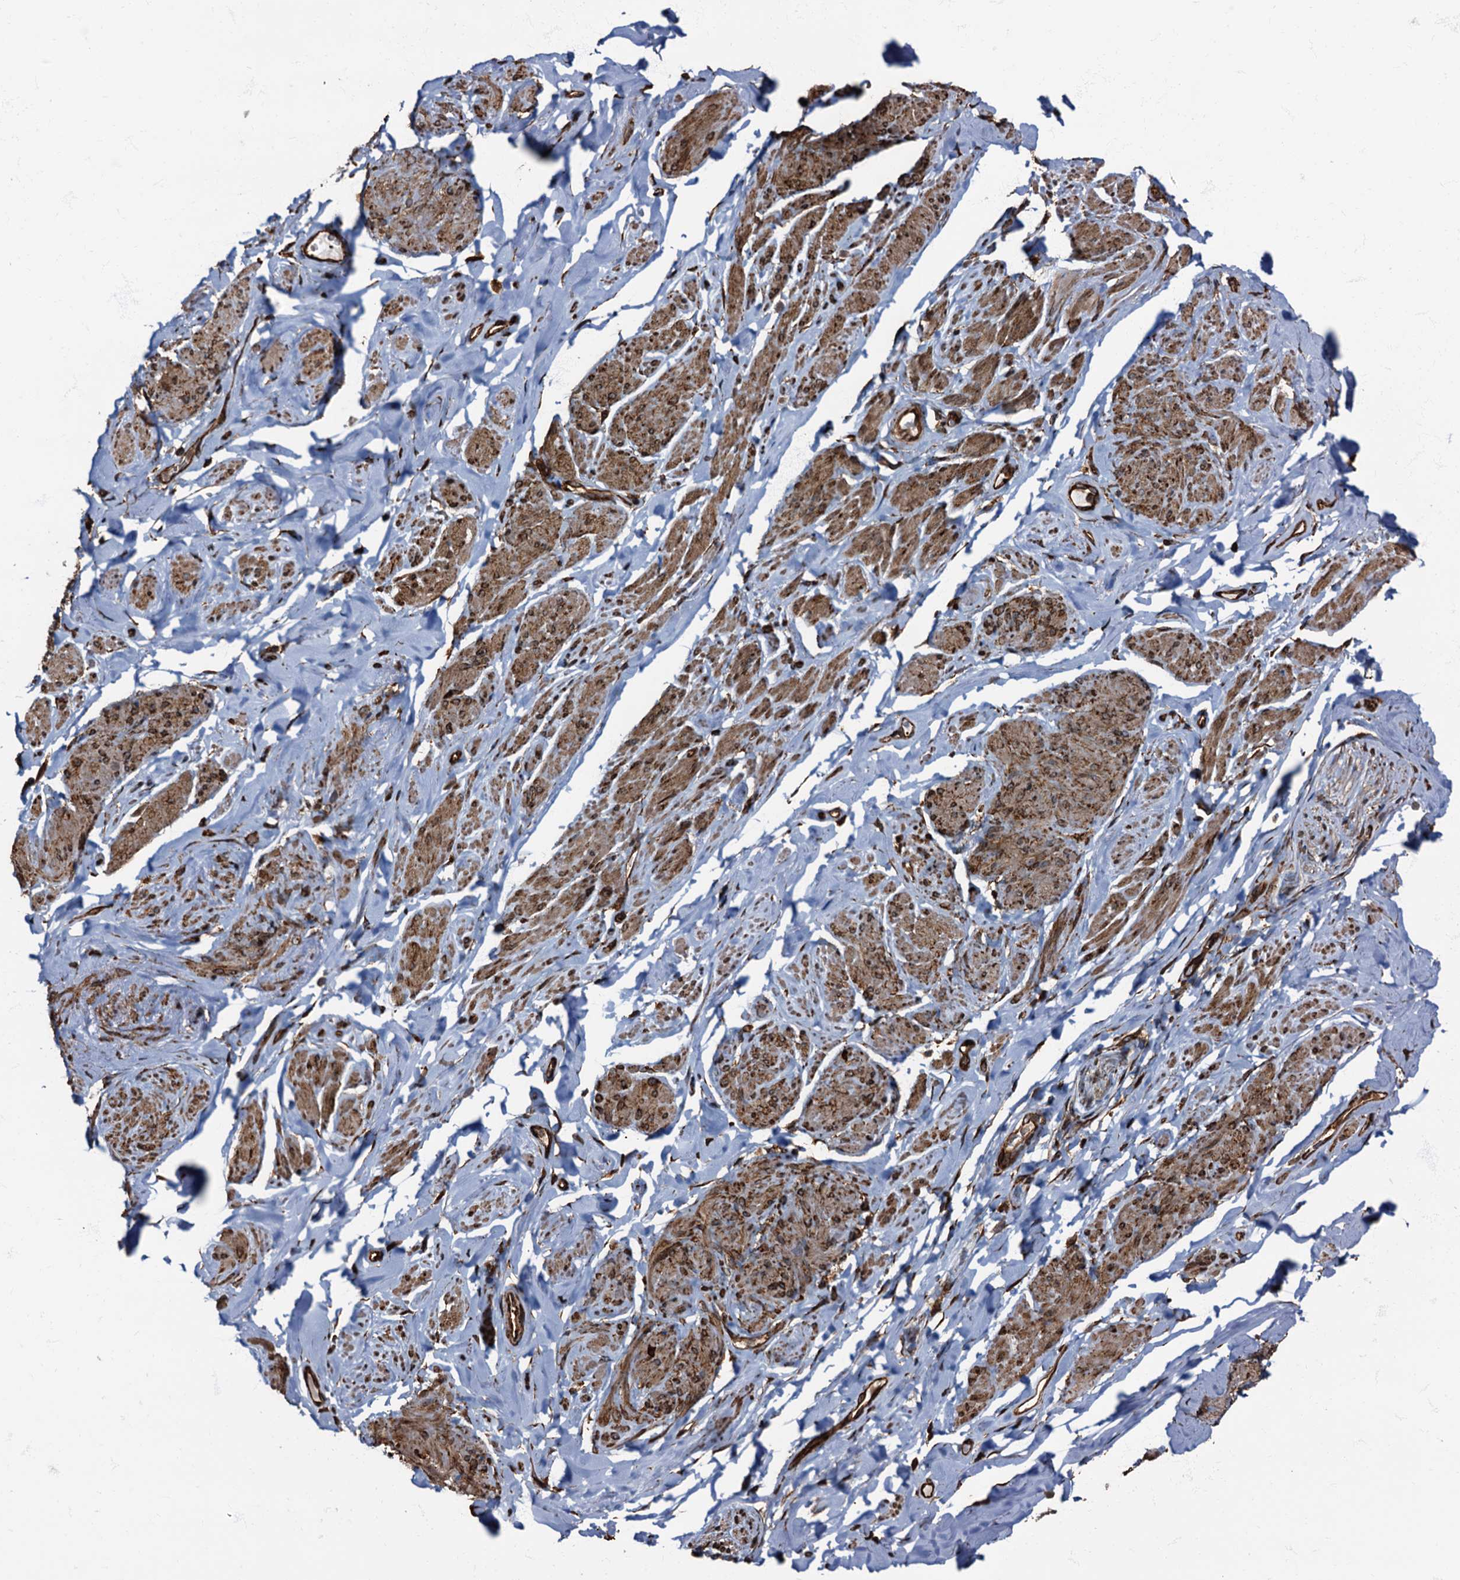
{"staining": {"intensity": "moderate", "quantity": ">75%", "location": "cytoplasmic/membranous"}, "tissue": "smooth muscle", "cell_type": "Smooth muscle cells", "image_type": "normal", "snomed": [{"axis": "morphology", "description": "Normal tissue, NOS"}, {"axis": "topography", "description": "Smooth muscle"}, {"axis": "topography", "description": "Peripheral nerve tissue"}], "caption": "Immunohistochemistry (IHC) (DAB (3,3'-diaminobenzidine)) staining of benign smooth muscle shows moderate cytoplasmic/membranous protein positivity in approximately >75% of smooth muscle cells.", "gene": "ATP2C1", "patient": {"sex": "male", "age": 69}}